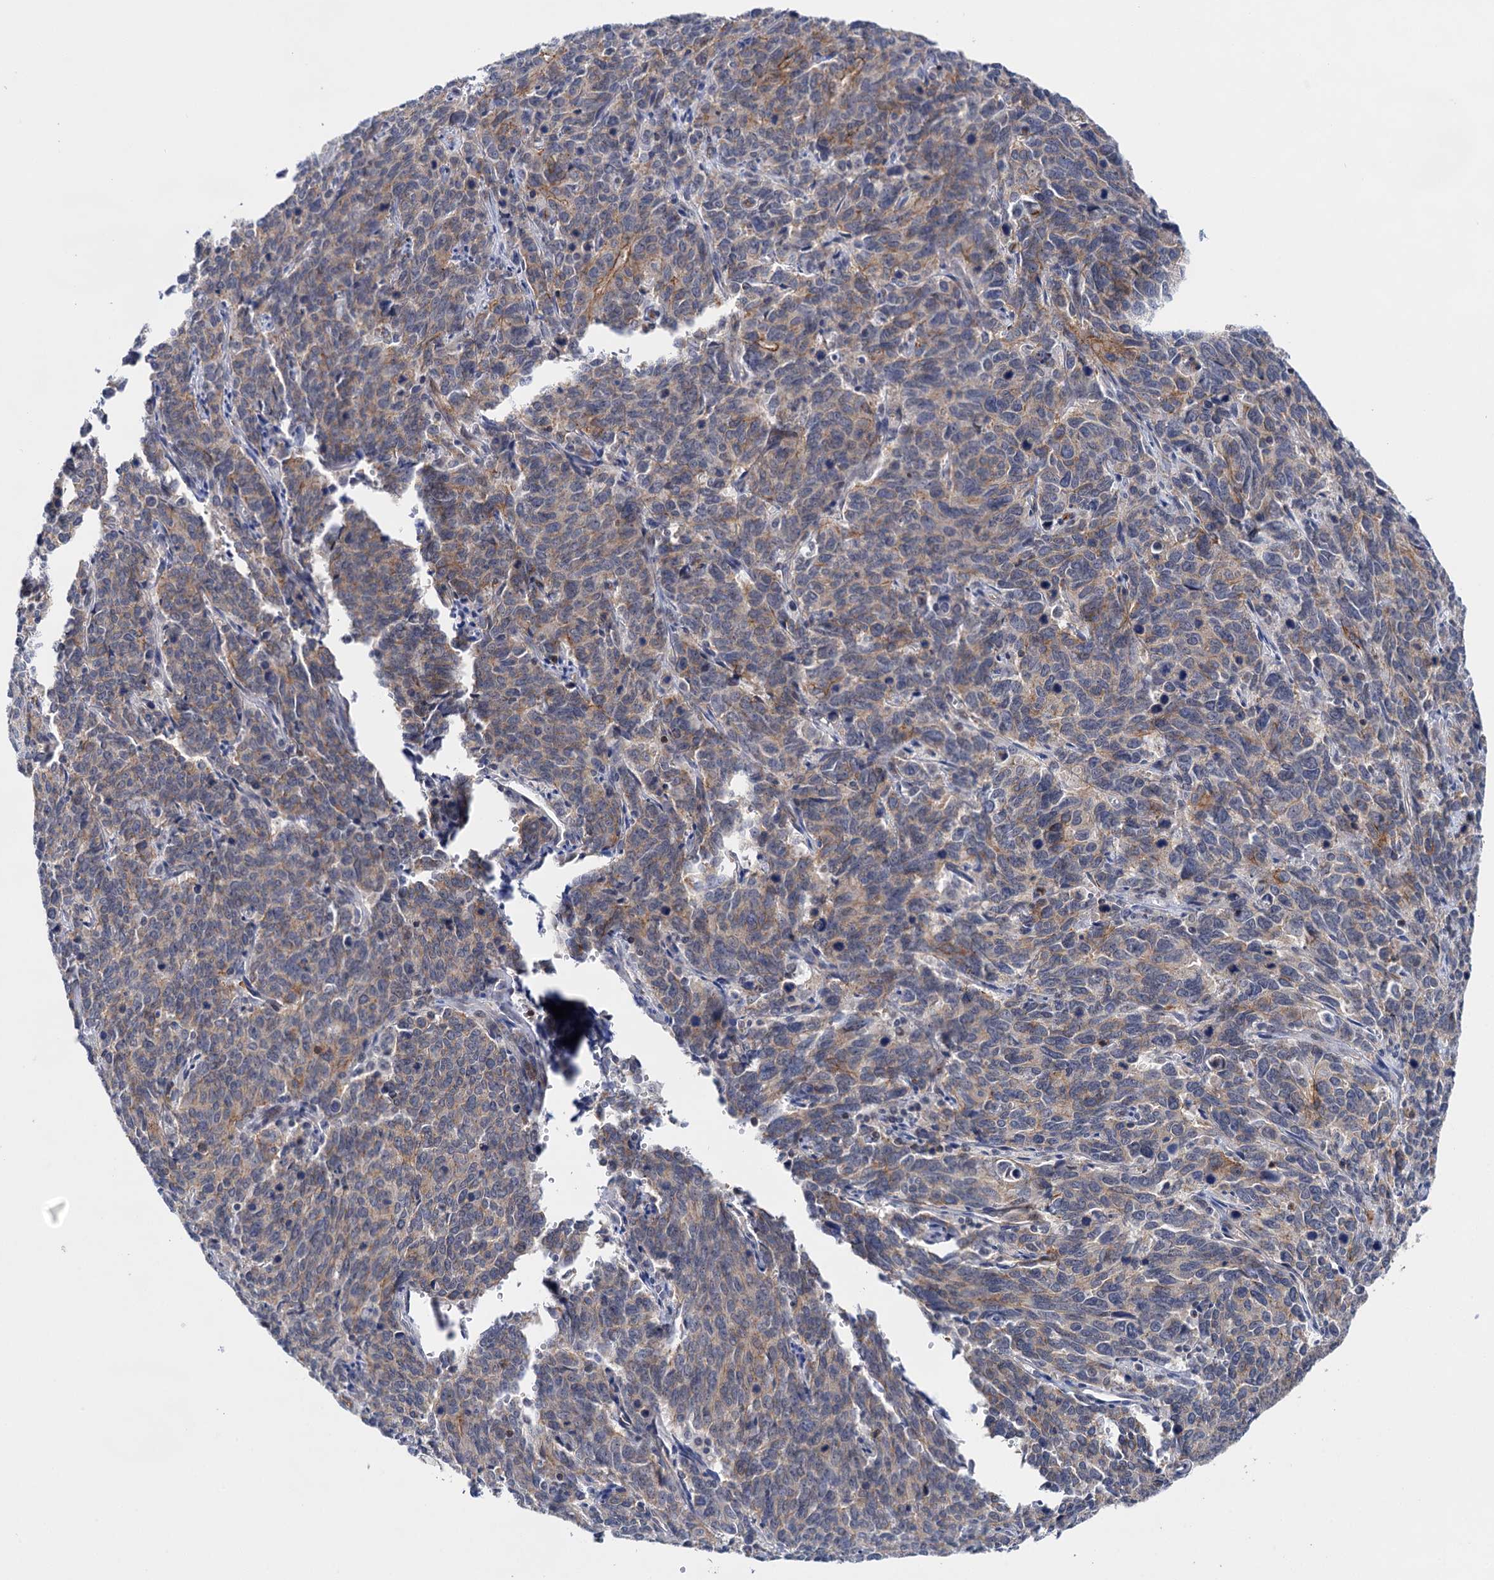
{"staining": {"intensity": "weak", "quantity": ">75%", "location": "cytoplasmic/membranous"}, "tissue": "cervical cancer", "cell_type": "Tumor cells", "image_type": "cancer", "snomed": [{"axis": "morphology", "description": "Squamous cell carcinoma, NOS"}, {"axis": "topography", "description": "Cervix"}], "caption": "Weak cytoplasmic/membranous positivity is appreciated in approximately >75% of tumor cells in cervical squamous cell carcinoma.", "gene": "ABLIM1", "patient": {"sex": "female", "age": 60}}